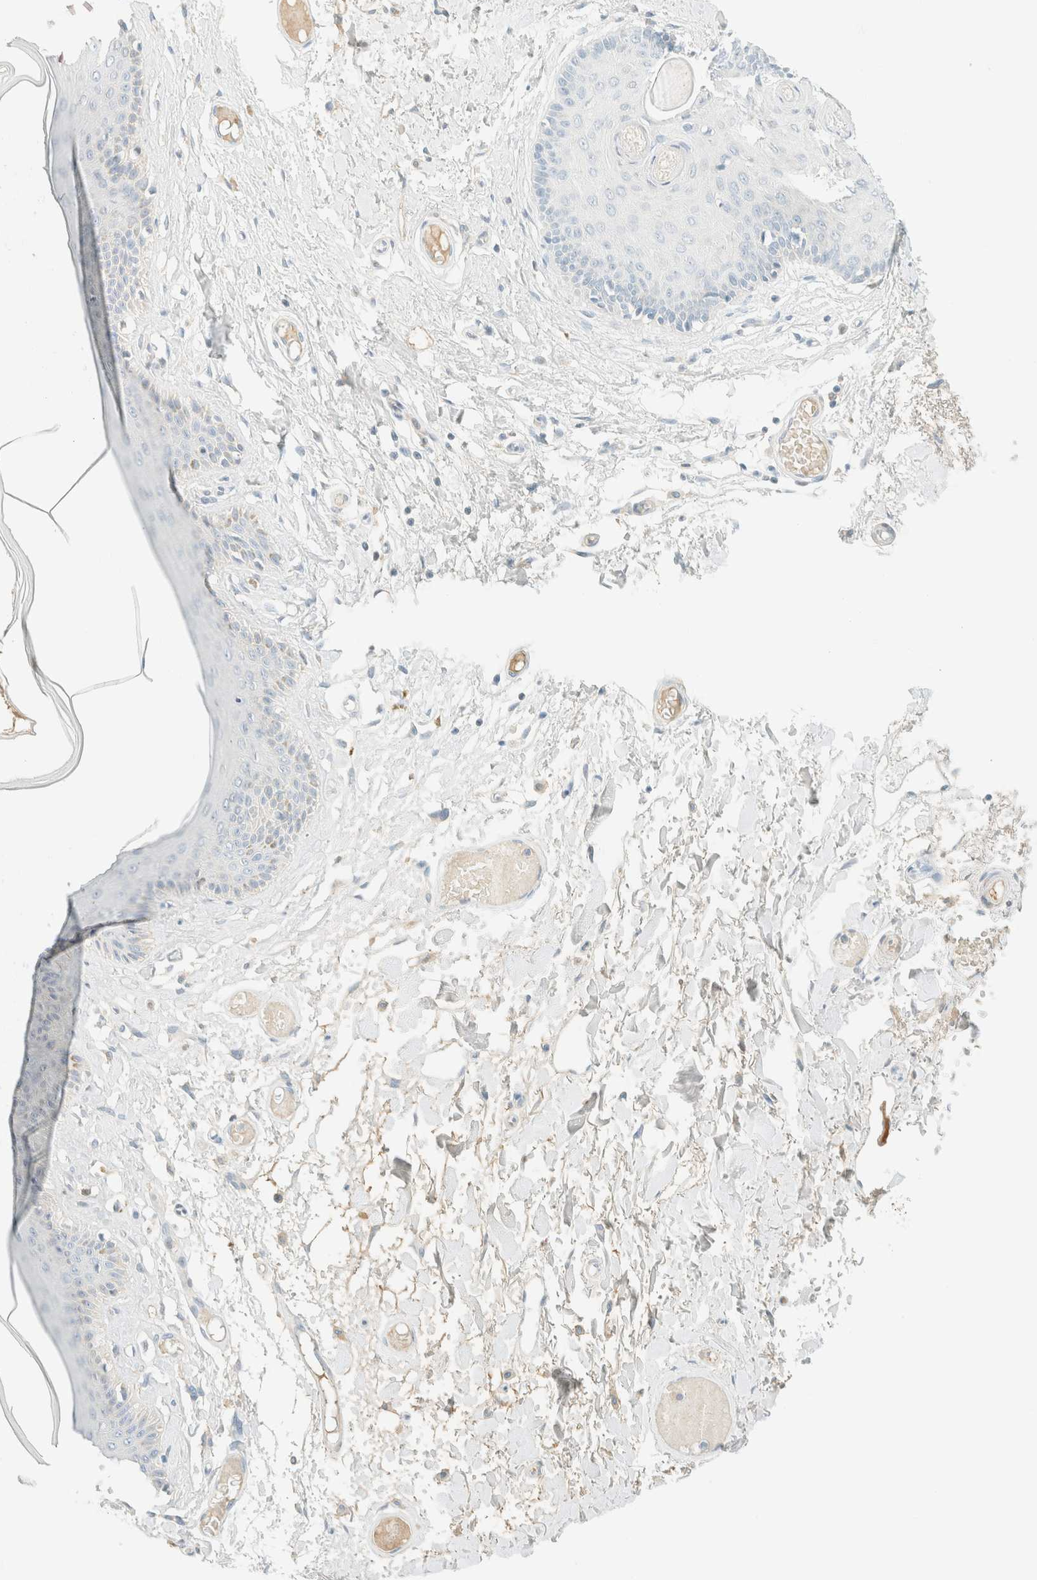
{"staining": {"intensity": "negative", "quantity": "none", "location": "none"}, "tissue": "skin", "cell_type": "Epidermal cells", "image_type": "normal", "snomed": [{"axis": "morphology", "description": "Normal tissue, NOS"}, {"axis": "topography", "description": "Vulva"}], "caption": "IHC image of unremarkable human skin stained for a protein (brown), which shows no positivity in epidermal cells.", "gene": "GPA33", "patient": {"sex": "female", "age": 73}}